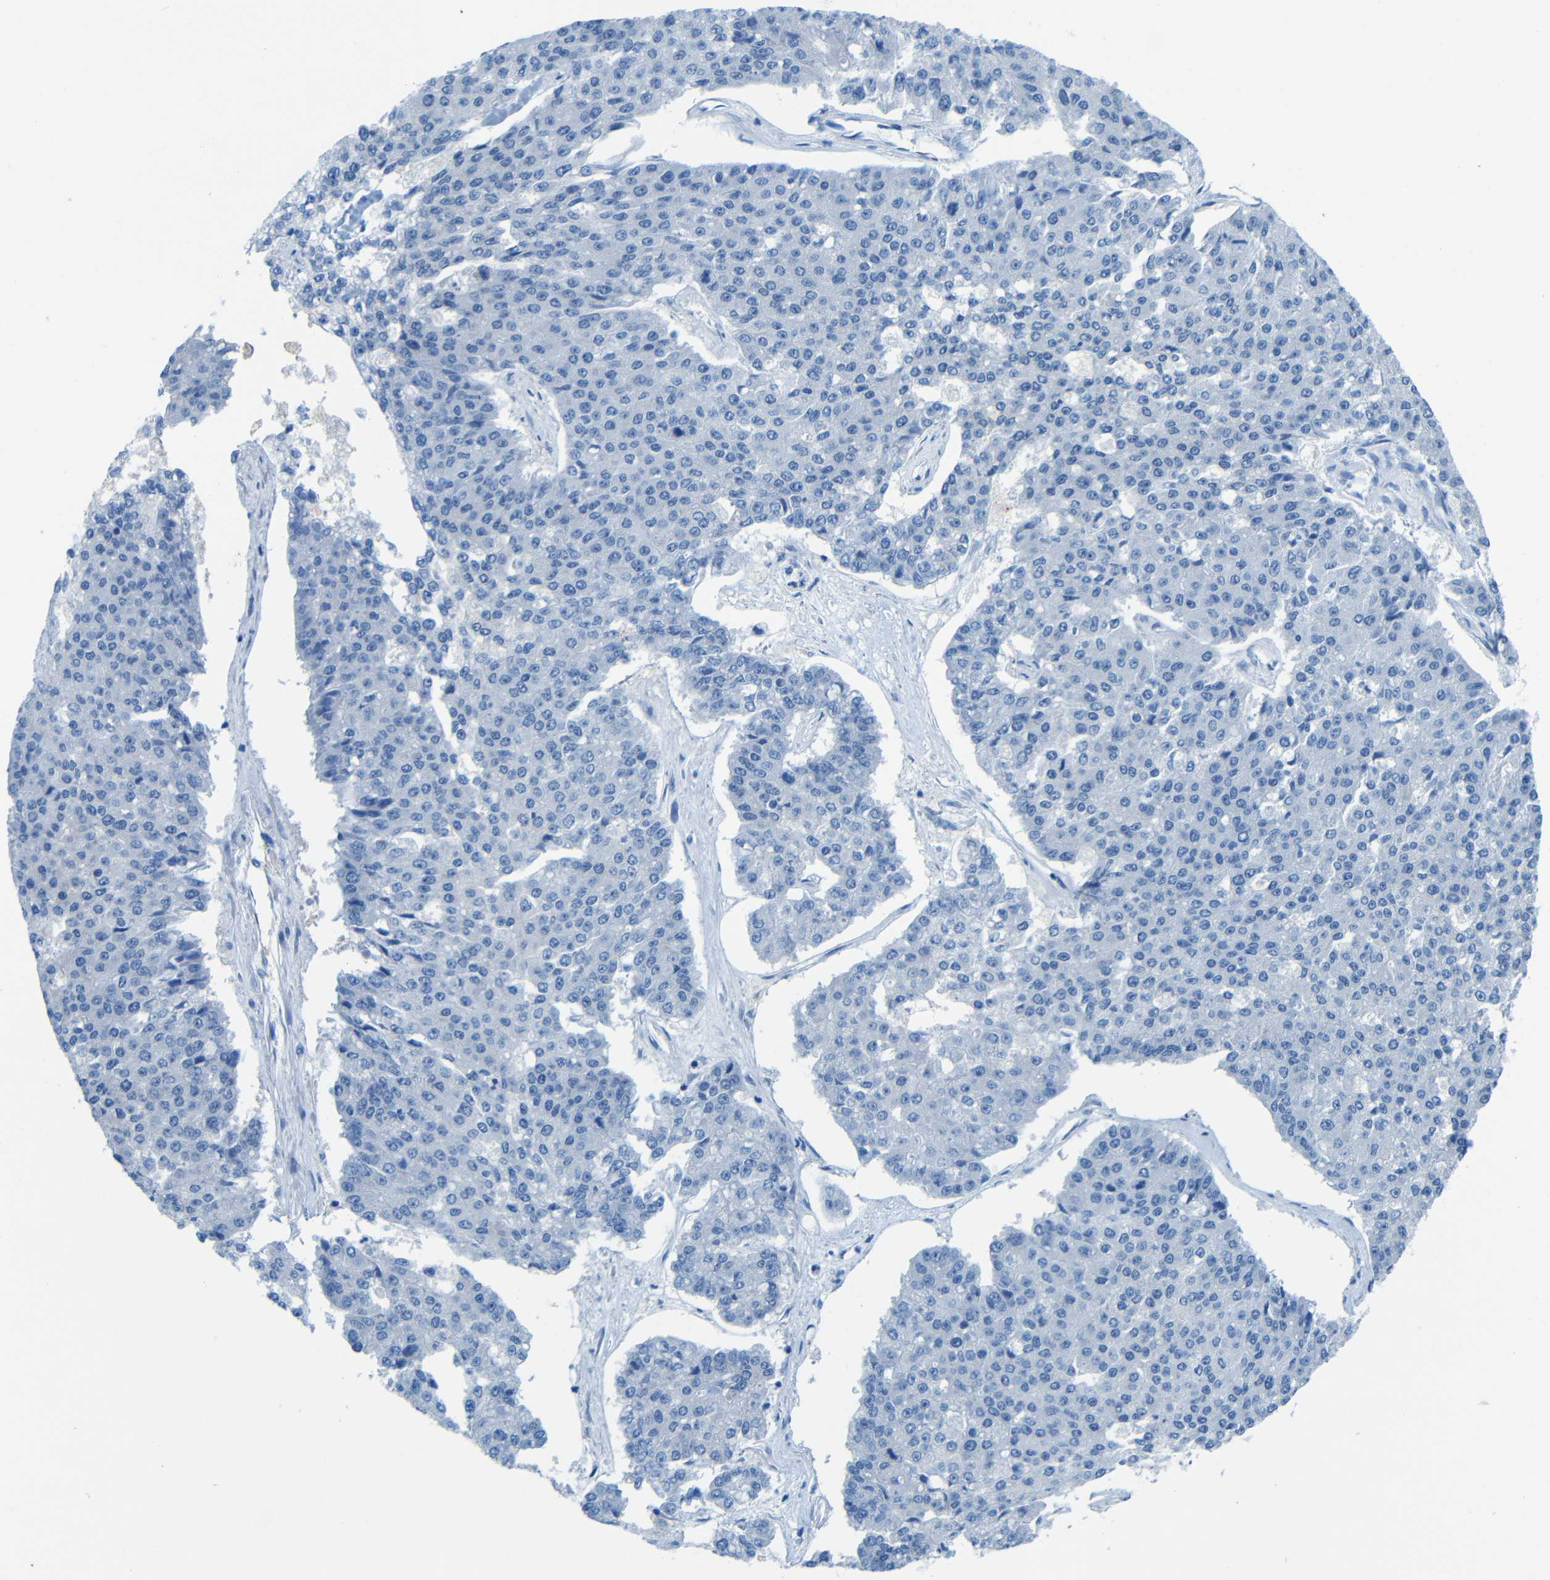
{"staining": {"intensity": "negative", "quantity": "none", "location": "none"}, "tissue": "pancreatic cancer", "cell_type": "Tumor cells", "image_type": "cancer", "snomed": [{"axis": "morphology", "description": "Adenocarcinoma, NOS"}, {"axis": "topography", "description": "Pancreas"}], "caption": "A histopathology image of pancreatic cancer stained for a protein shows no brown staining in tumor cells.", "gene": "MAP2", "patient": {"sex": "male", "age": 50}}